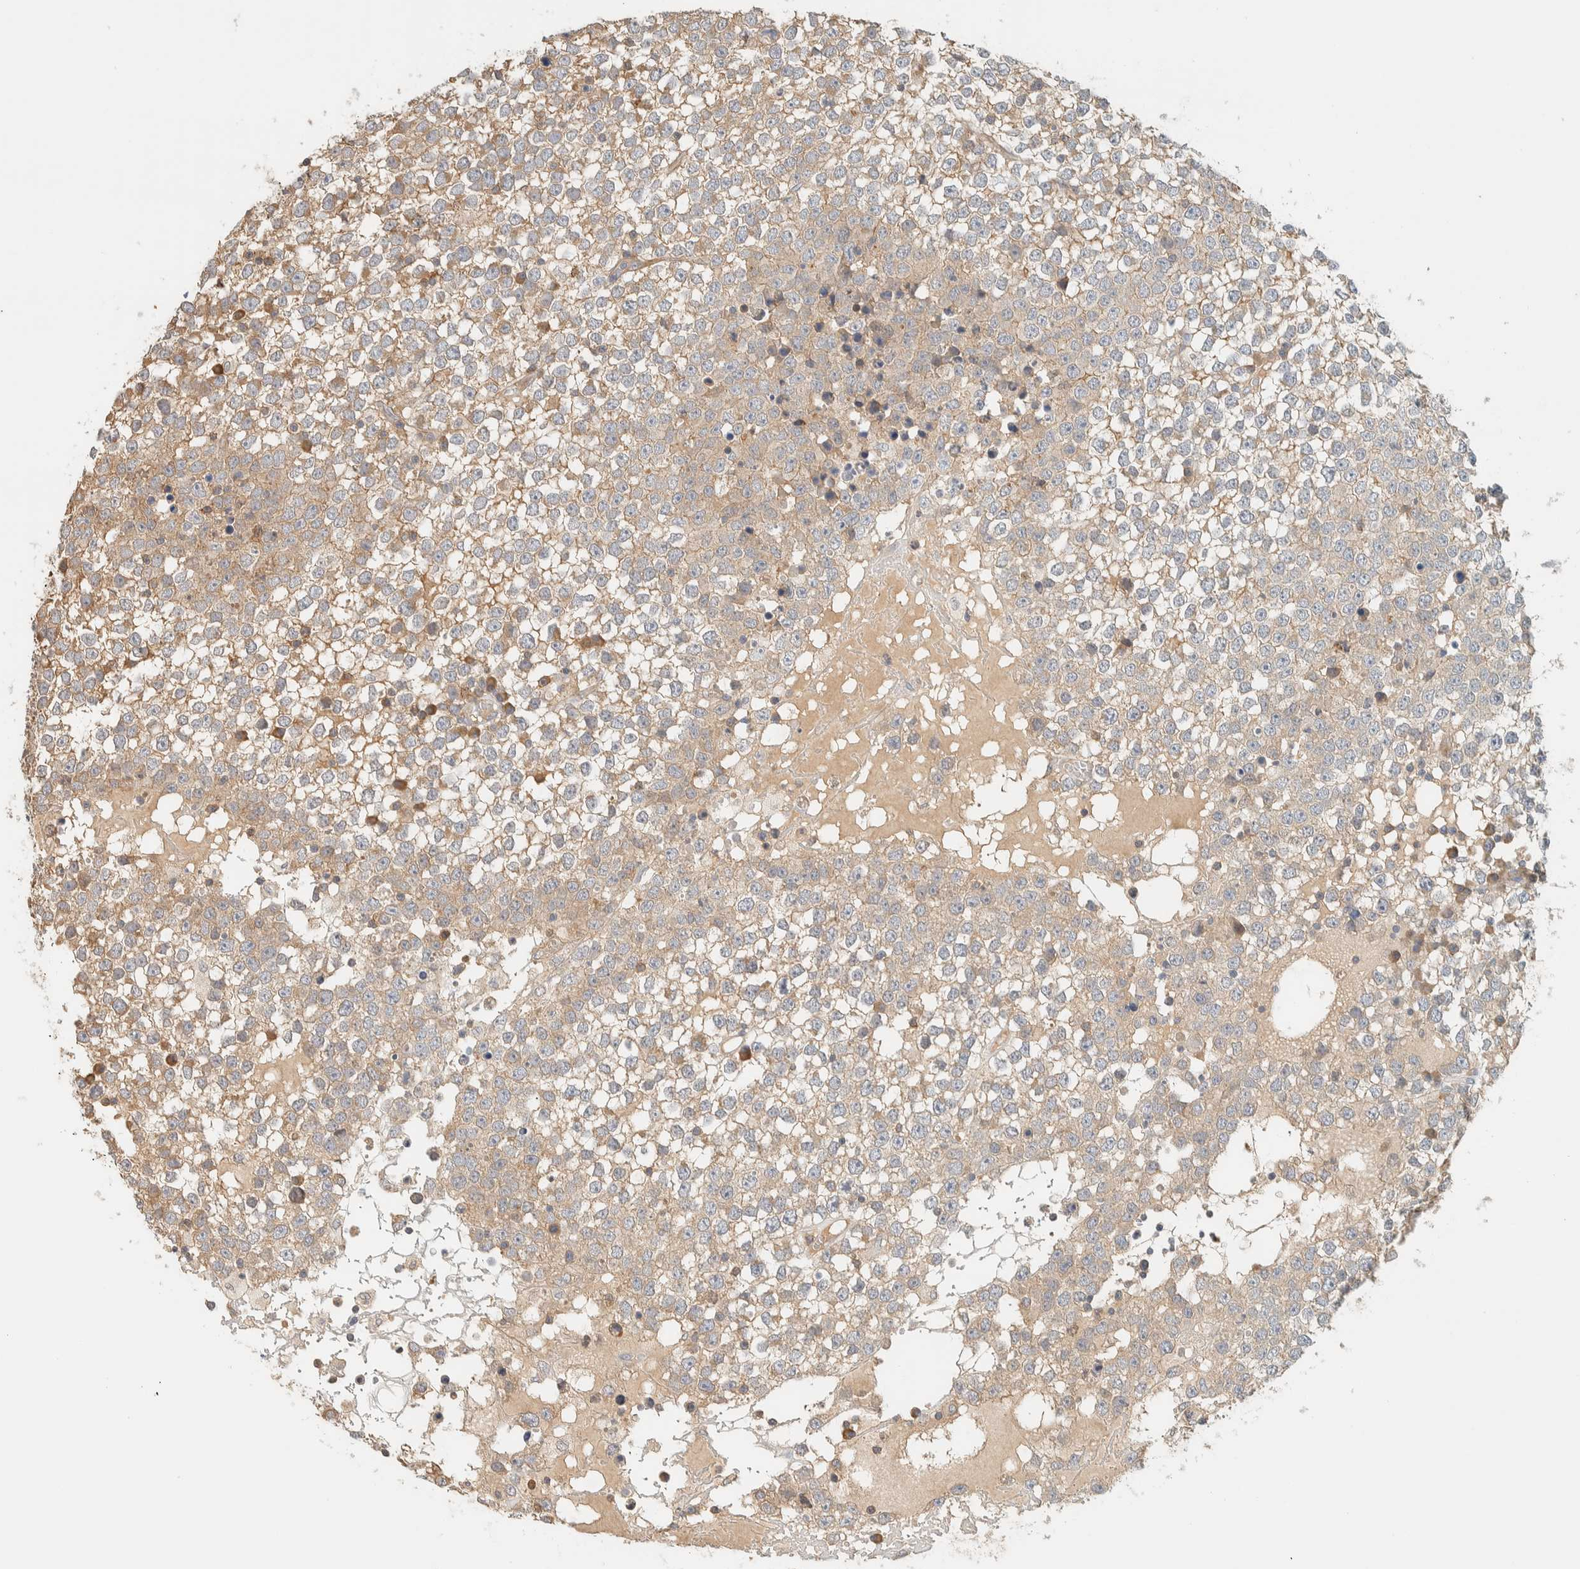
{"staining": {"intensity": "weak", "quantity": ">75%", "location": "cytoplasmic/membranous"}, "tissue": "testis cancer", "cell_type": "Tumor cells", "image_type": "cancer", "snomed": [{"axis": "morphology", "description": "Seminoma, NOS"}, {"axis": "topography", "description": "Testis"}], "caption": "Immunohistochemistry (DAB (3,3'-diaminobenzidine)) staining of human testis cancer (seminoma) shows weak cytoplasmic/membranous protein staining in about >75% of tumor cells.", "gene": "LIMA1", "patient": {"sex": "male", "age": 65}}